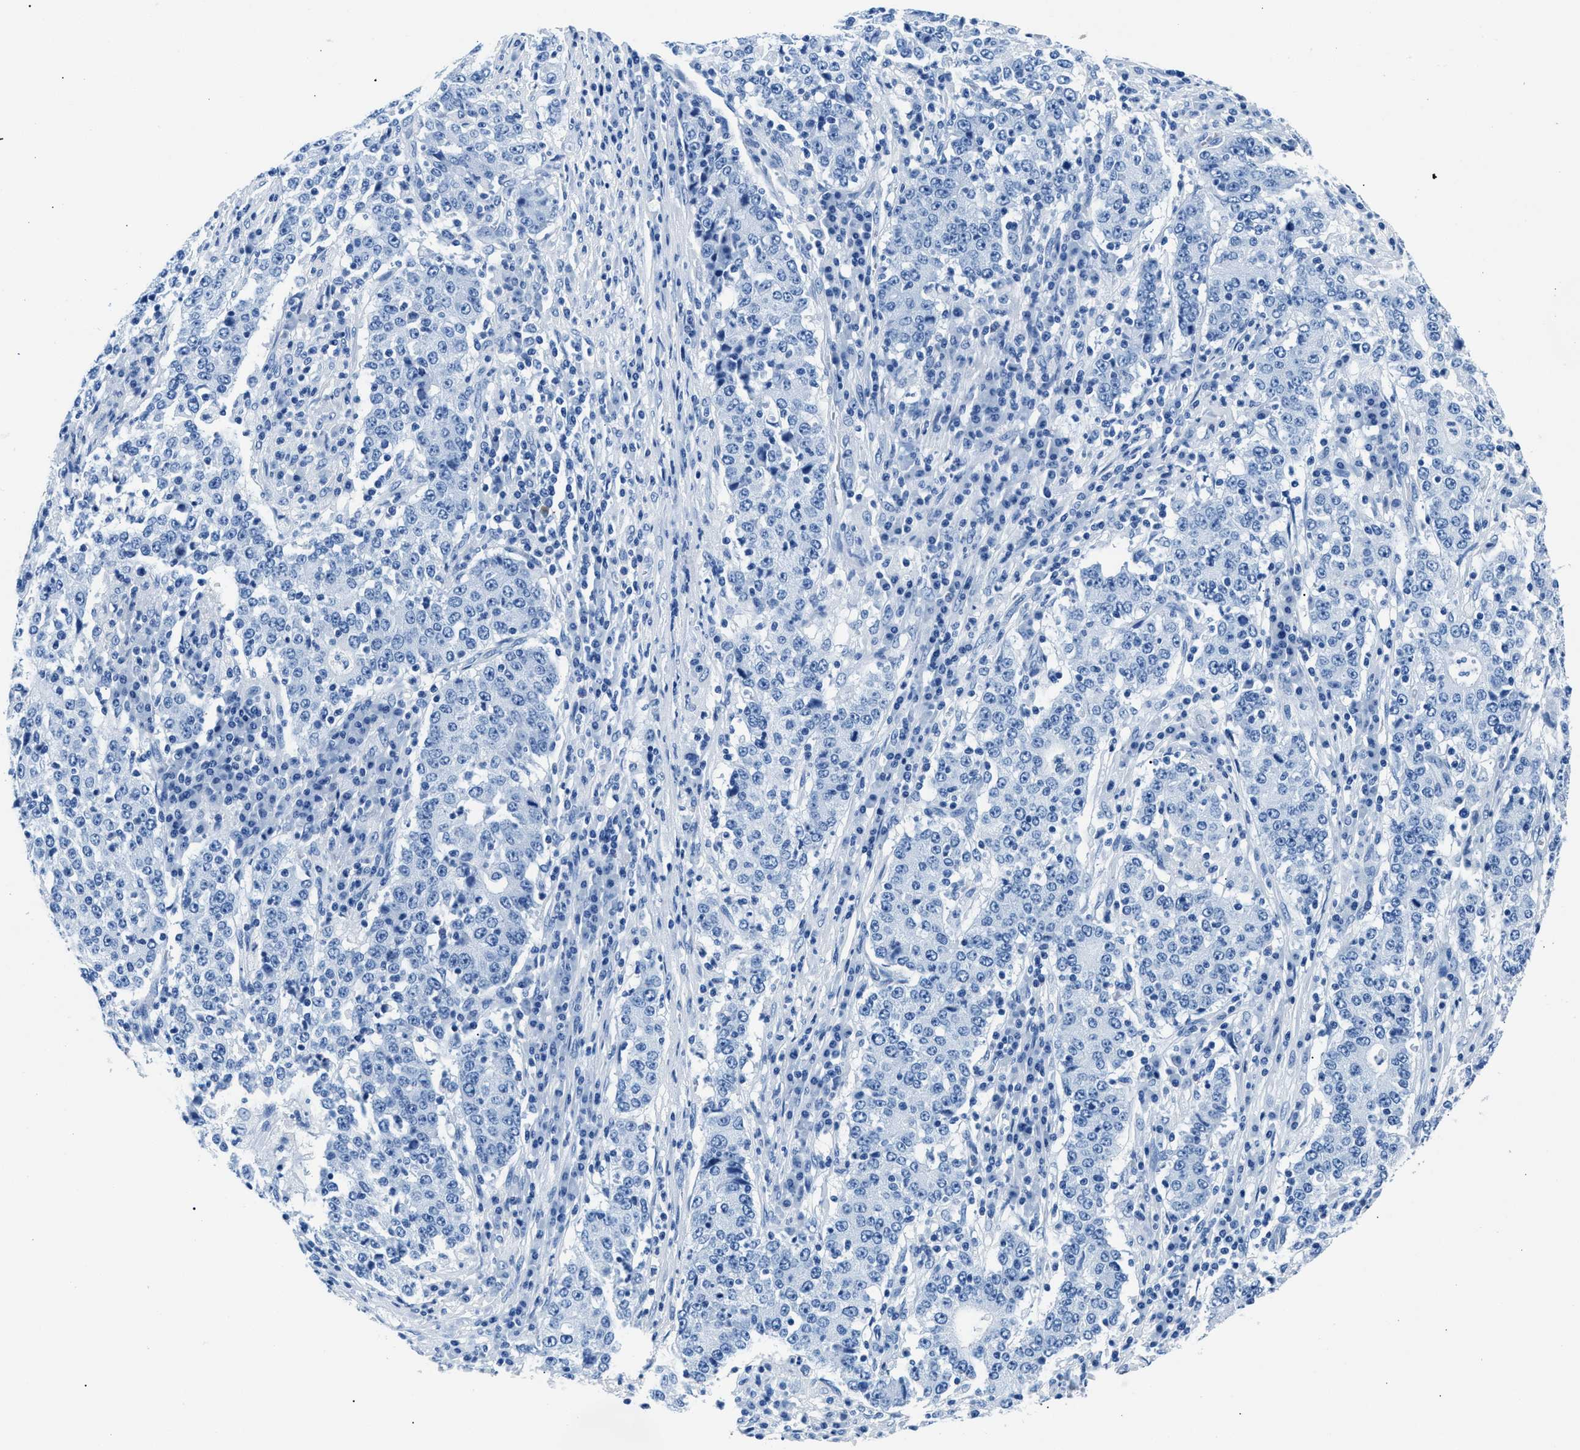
{"staining": {"intensity": "negative", "quantity": "none", "location": "none"}, "tissue": "stomach cancer", "cell_type": "Tumor cells", "image_type": "cancer", "snomed": [{"axis": "morphology", "description": "Adenocarcinoma, NOS"}, {"axis": "topography", "description": "Stomach"}], "caption": "This is a image of immunohistochemistry (IHC) staining of adenocarcinoma (stomach), which shows no positivity in tumor cells.", "gene": "CPS1", "patient": {"sex": "male", "age": 59}}